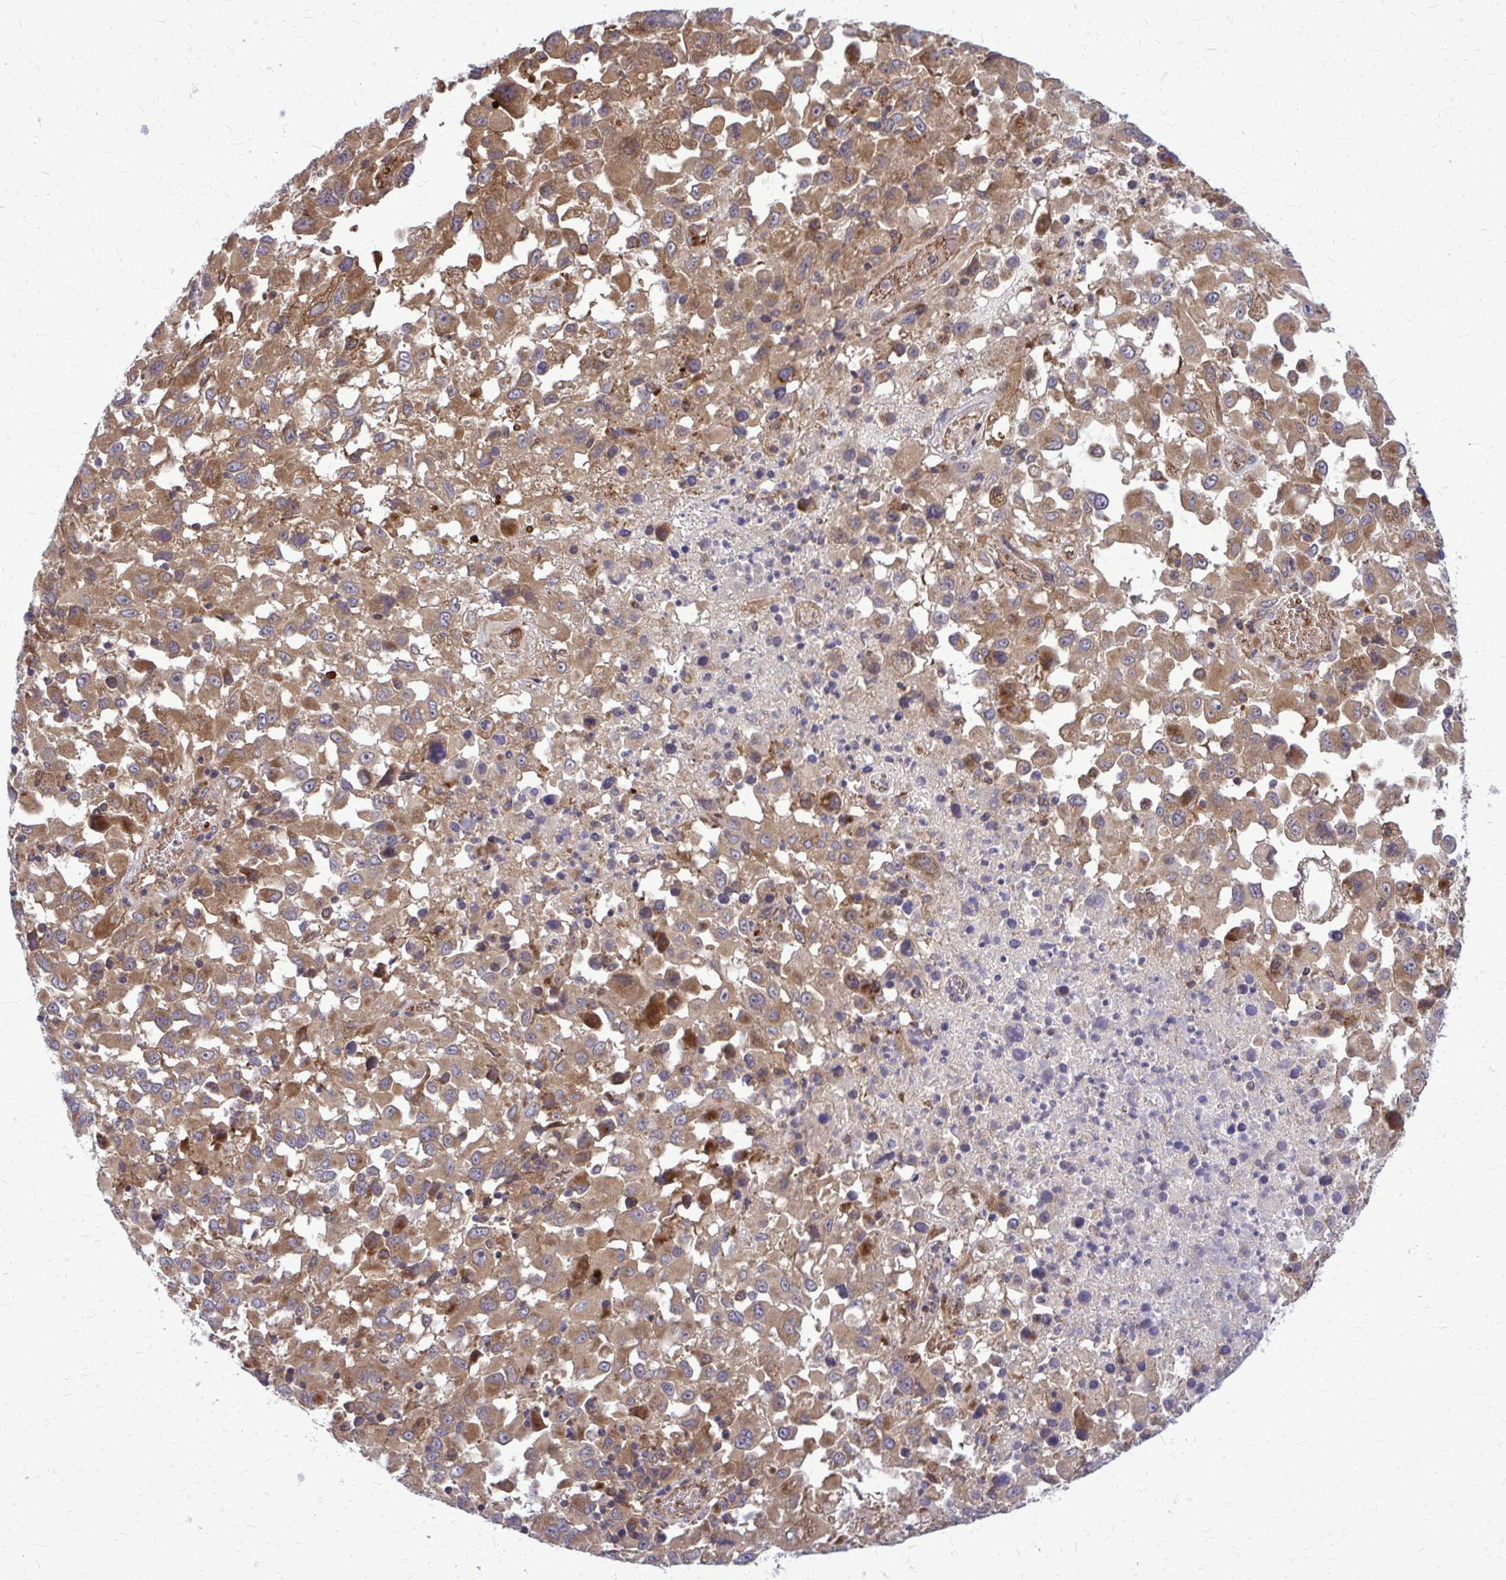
{"staining": {"intensity": "moderate", "quantity": ">75%", "location": "cytoplasmic/membranous"}, "tissue": "melanoma", "cell_type": "Tumor cells", "image_type": "cancer", "snomed": [{"axis": "morphology", "description": "Malignant melanoma, Metastatic site"}, {"axis": "topography", "description": "Soft tissue"}], "caption": "The histopathology image exhibits staining of malignant melanoma (metastatic site), revealing moderate cytoplasmic/membranous protein expression (brown color) within tumor cells.", "gene": "PDK4", "patient": {"sex": "male", "age": 50}}